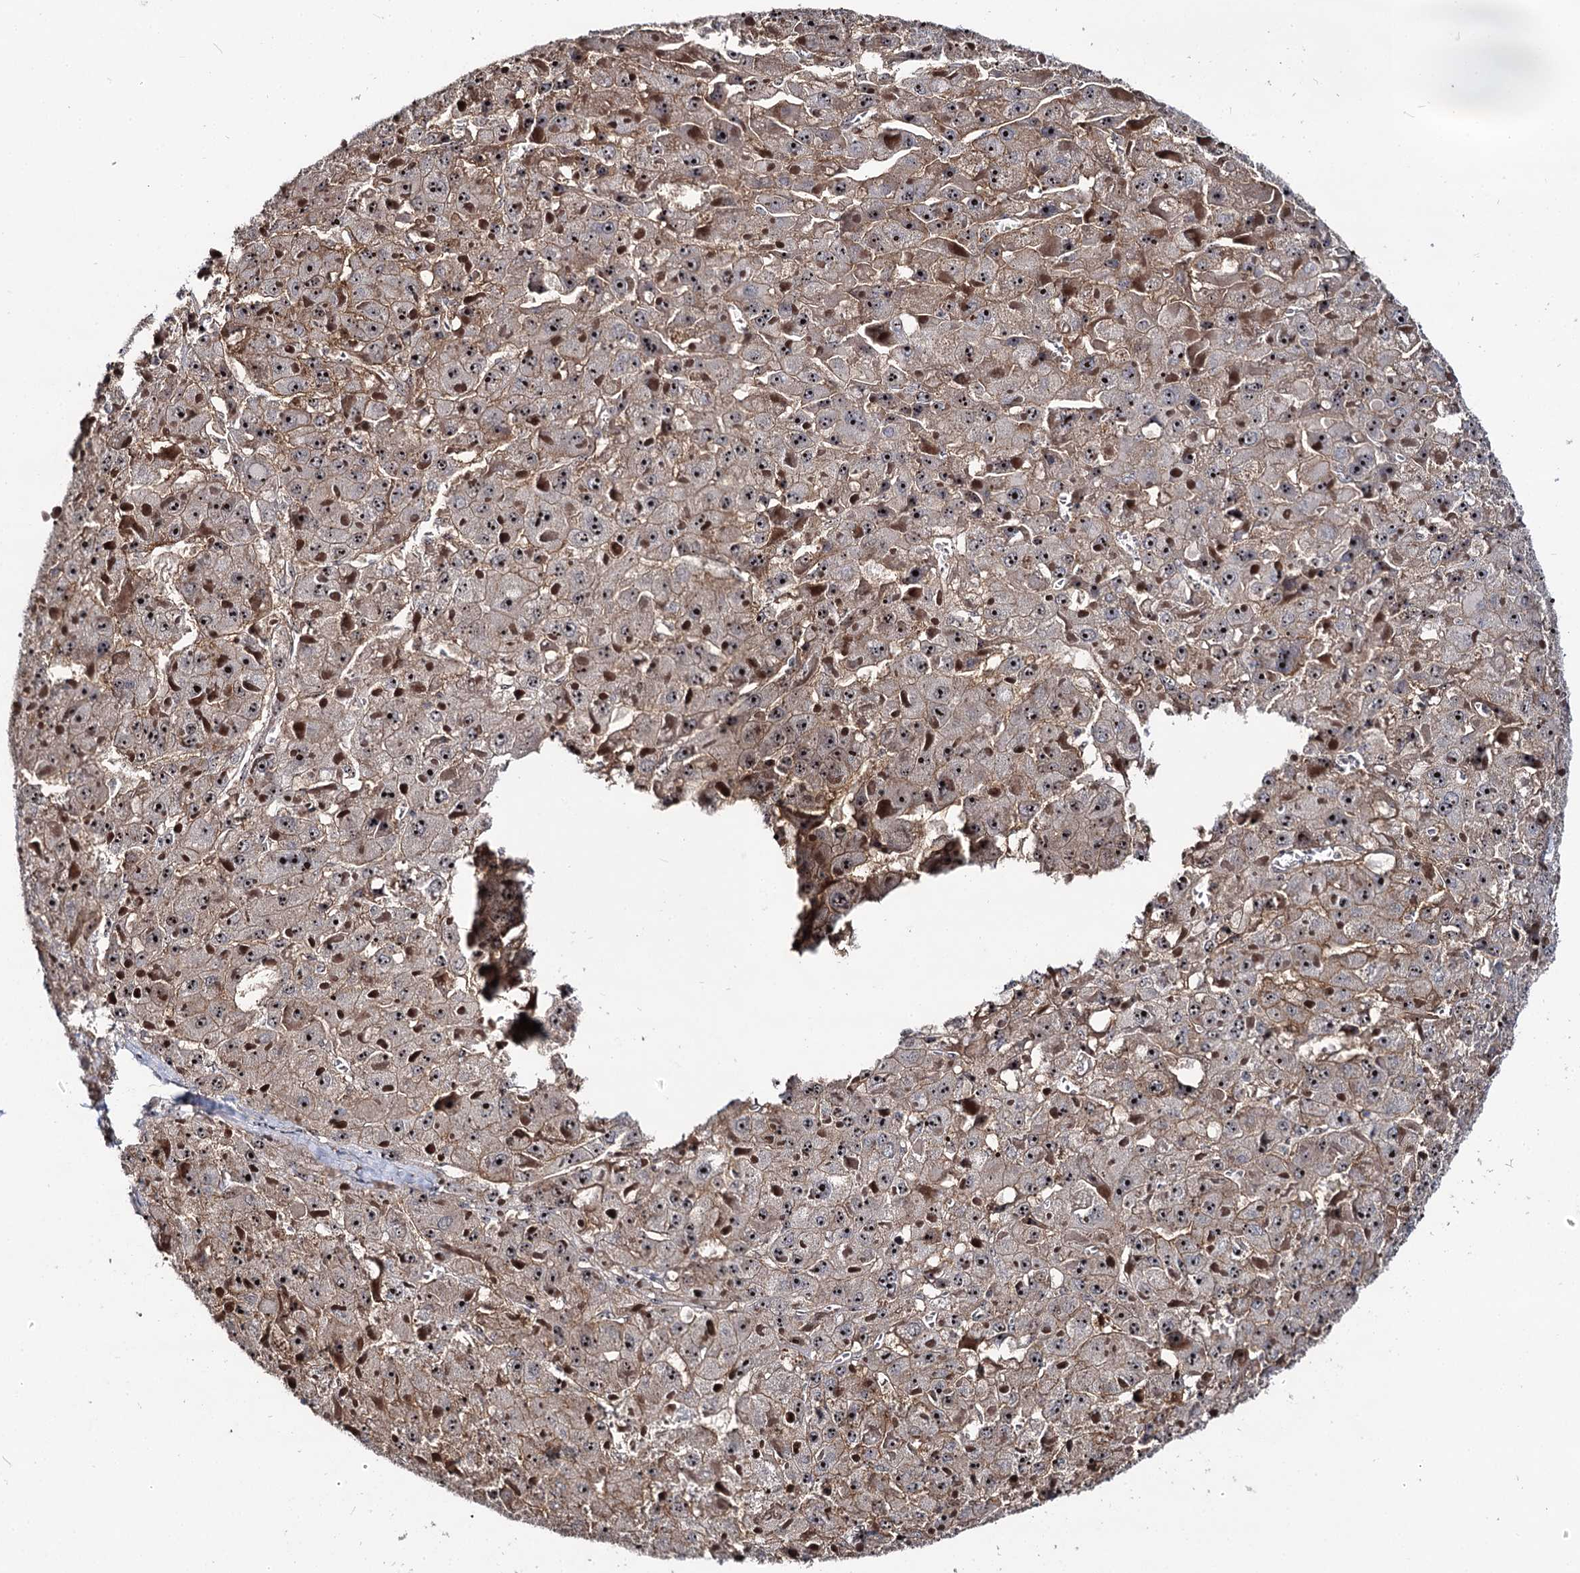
{"staining": {"intensity": "moderate", "quantity": ">75%", "location": "cytoplasmic/membranous,nuclear"}, "tissue": "liver cancer", "cell_type": "Tumor cells", "image_type": "cancer", "snomed": [{"axis": "morphology", "description": "Carcinoma, Hepatocellular, NOS"}, {"axis": "topography", "description": "Liver"}], "caption": "A micrograph showing moderate cytoplasmic/membranous and nuclear staining in approximately >75% of tumor cells in liver cancer (hepatocellular carcinoma), as visualized by brown immunohistochemical staining.", "gene": "SUPT20H", "patient": {"sex": "female", "age": 73}}